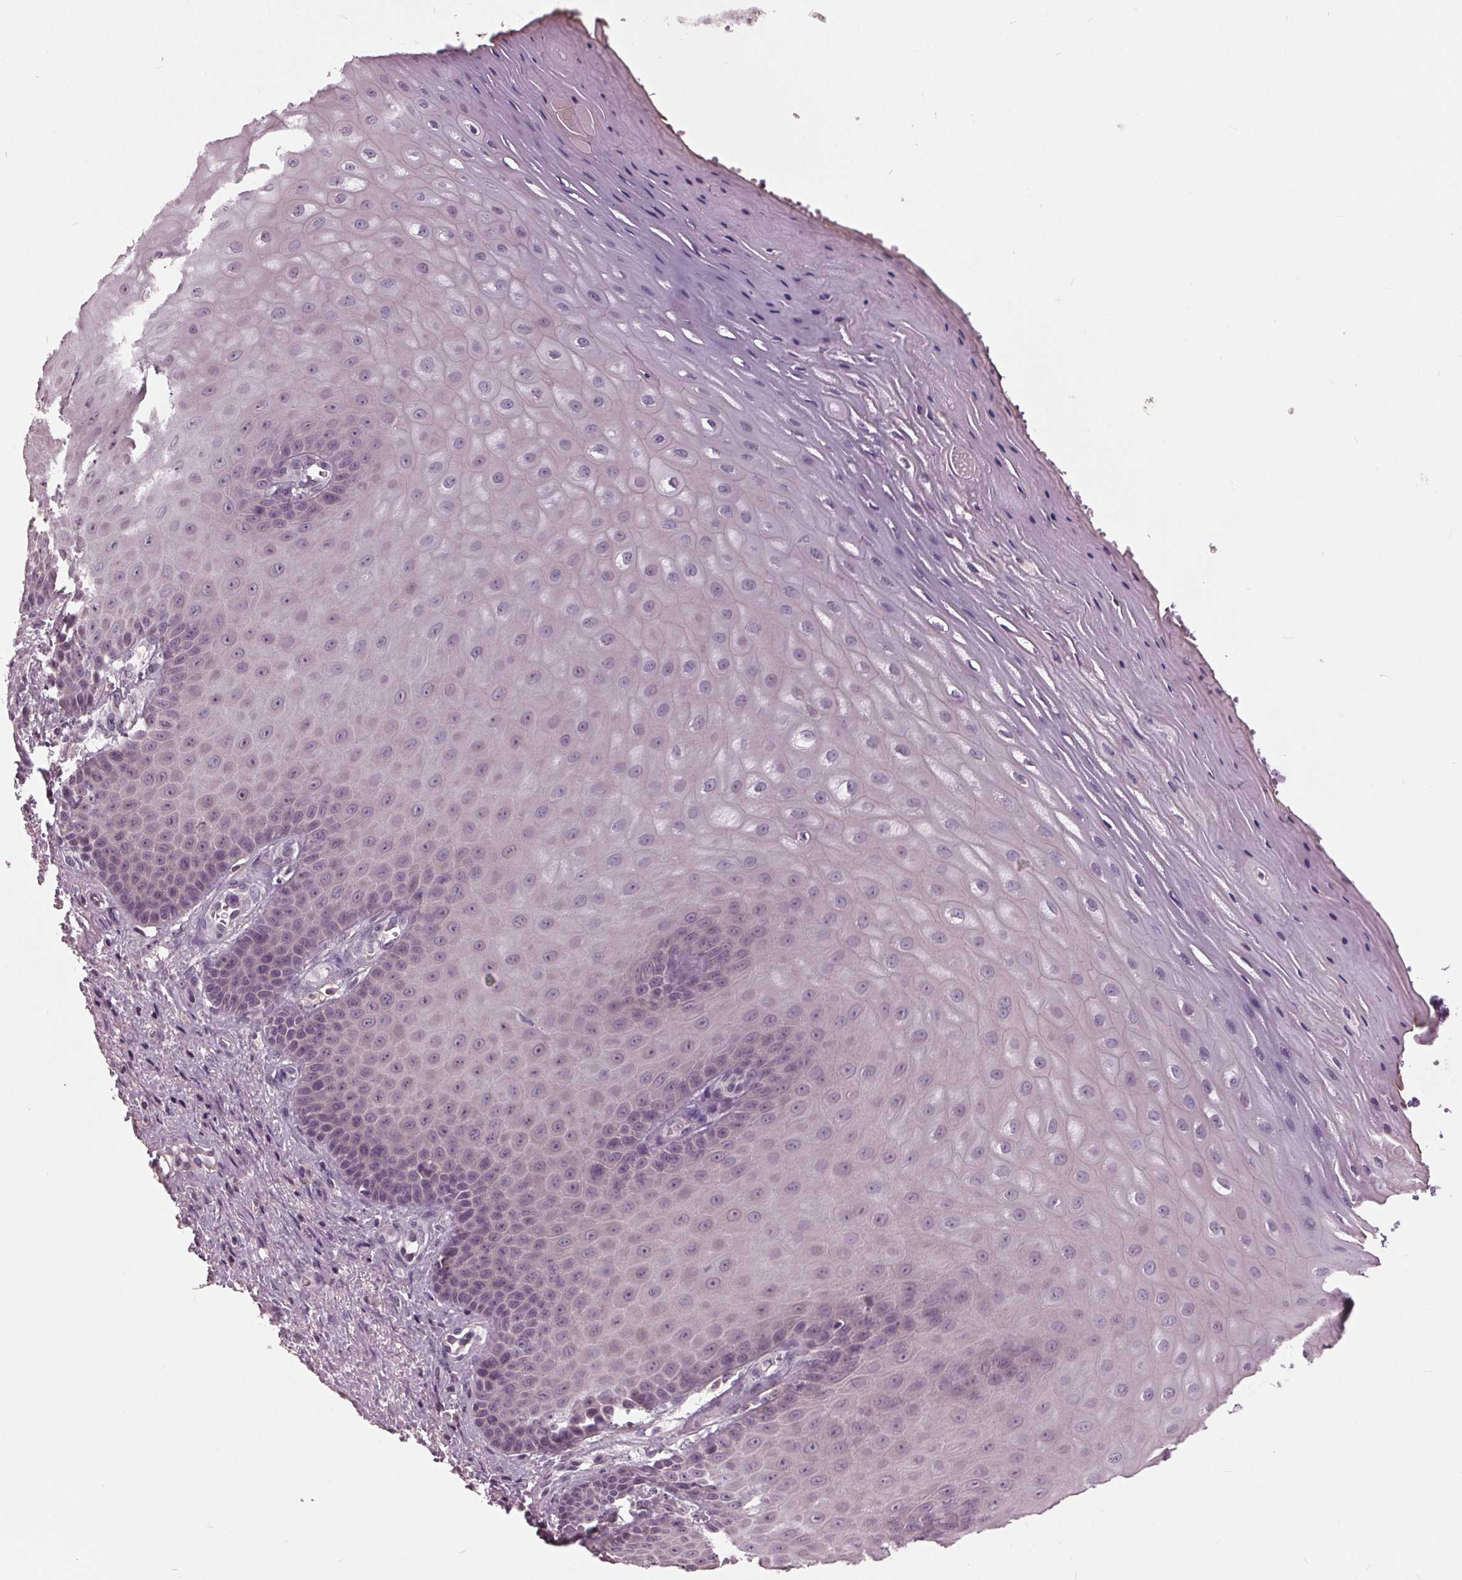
{"staining": {"intensity": "negative", "quantity": "none", "location": "none"}, "tissue": "vagina", "cell_type": "Squamous epithelial cells", "image_type": "normal", "snomed": [{"axis": "morphology", "description": "Normal tissue, NOS"}, {"axis": "topography", "description": "Vagina"}], "caption": "Image shows no significant protein staining in squamous epithelial cells of unremarkable vagina.", "gene": "SIGLEC6", "patient": {"sex": "female", "age": 83}}